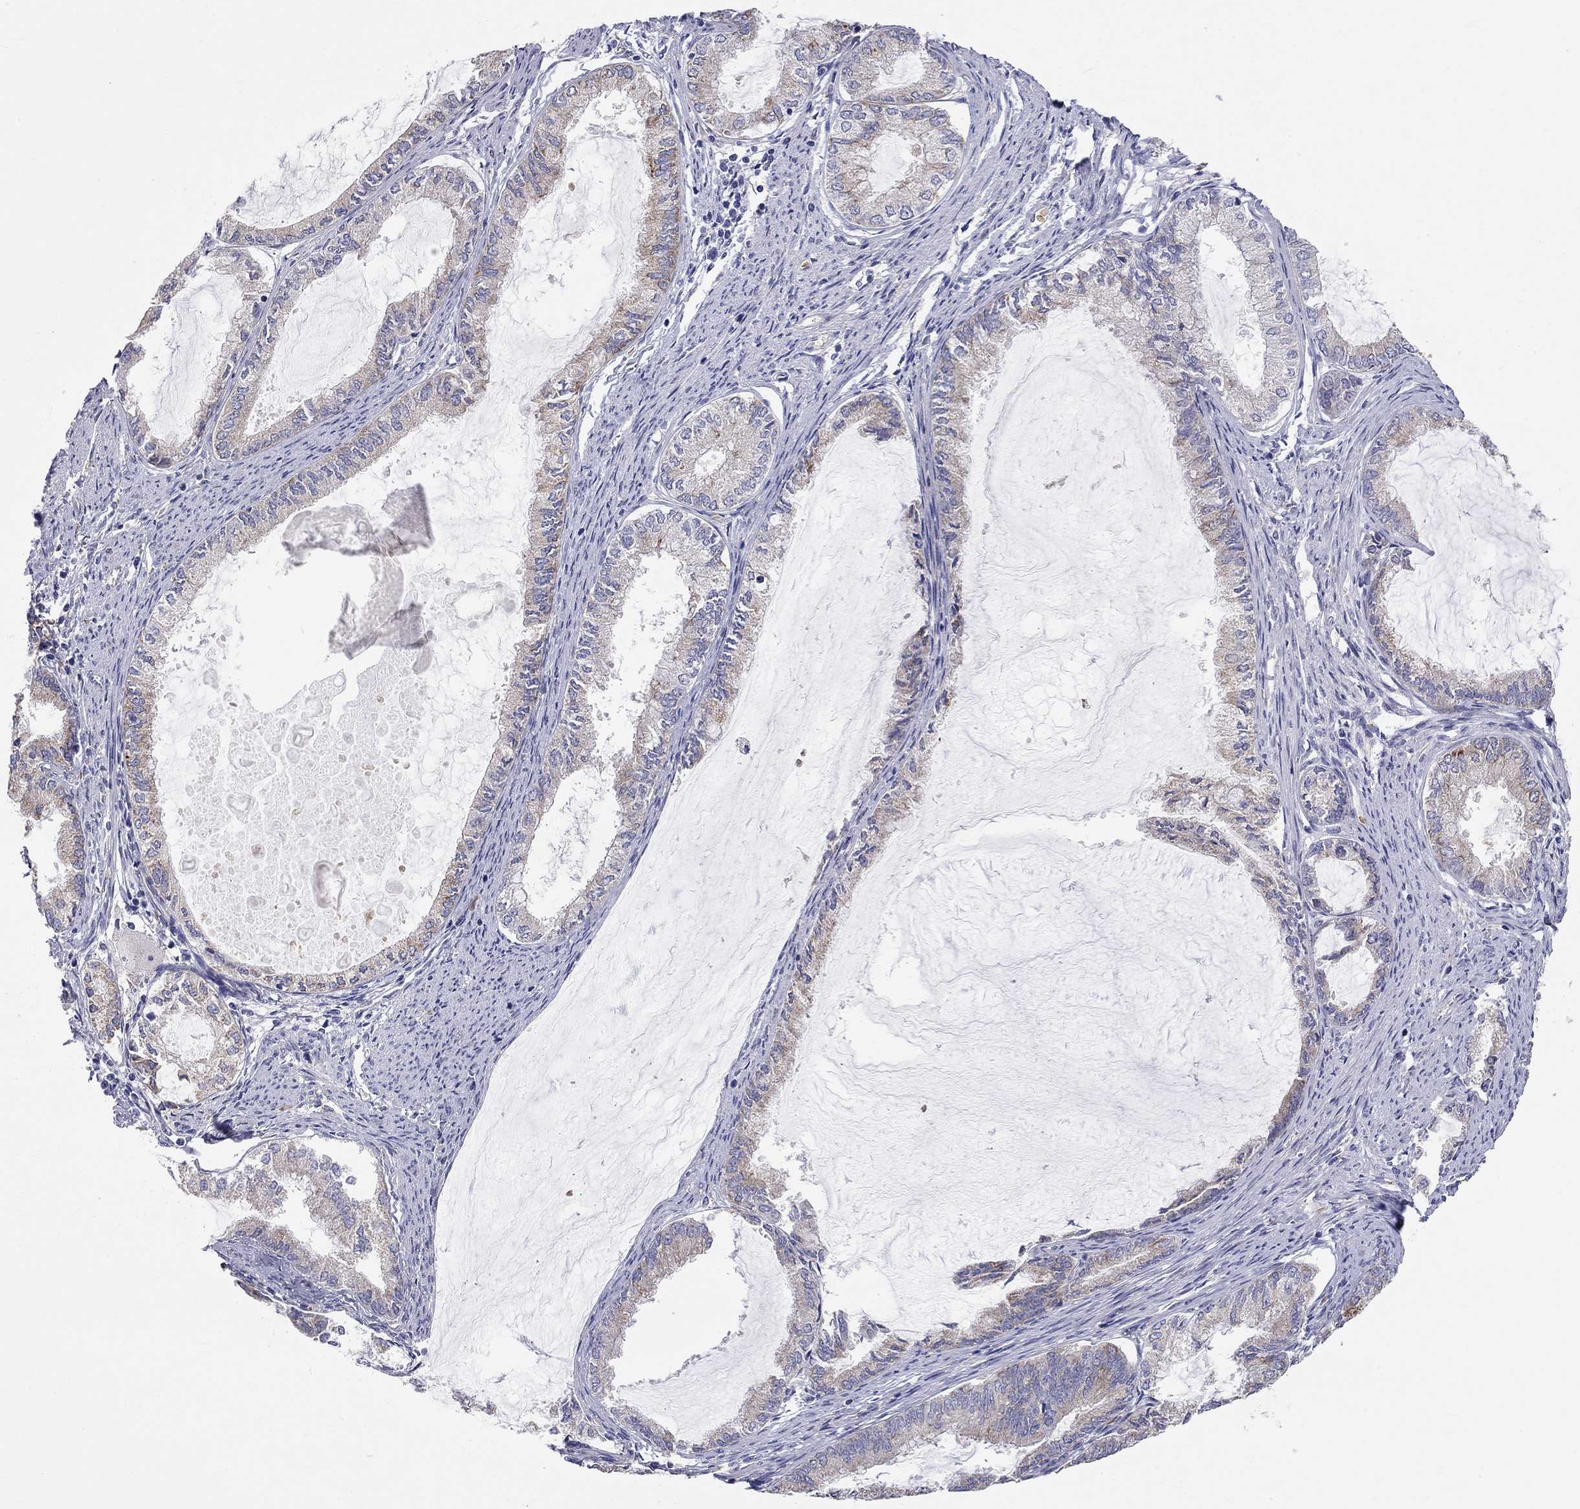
{"staining": {"intensity": "moderate", "quantity": "<25%", "location": "cytoplasmic/membranous"}, "tissue": "endometrial cancer", "cell_type": "Tumor cells", "image_type": "cancer", "snomed": [{"axis": "morphology", "description": "Adenocarcinoma, NOS"}, {"axis": "topography", "description": "Endometrium"}], "caption": "High-magnification brightfield microscopy of endometrial cancer (adenocarcinoma) stained with DAB (3,3'-diaminobenzidine) (brown) and counterstained with hematoxylin (blue). tumor cells exhibit moderate cytoplasmic/membranous positivity is seen in about<25% of cells.", "gene": "CASTOR1", "patient": {"sex": "female", "age": 86}}